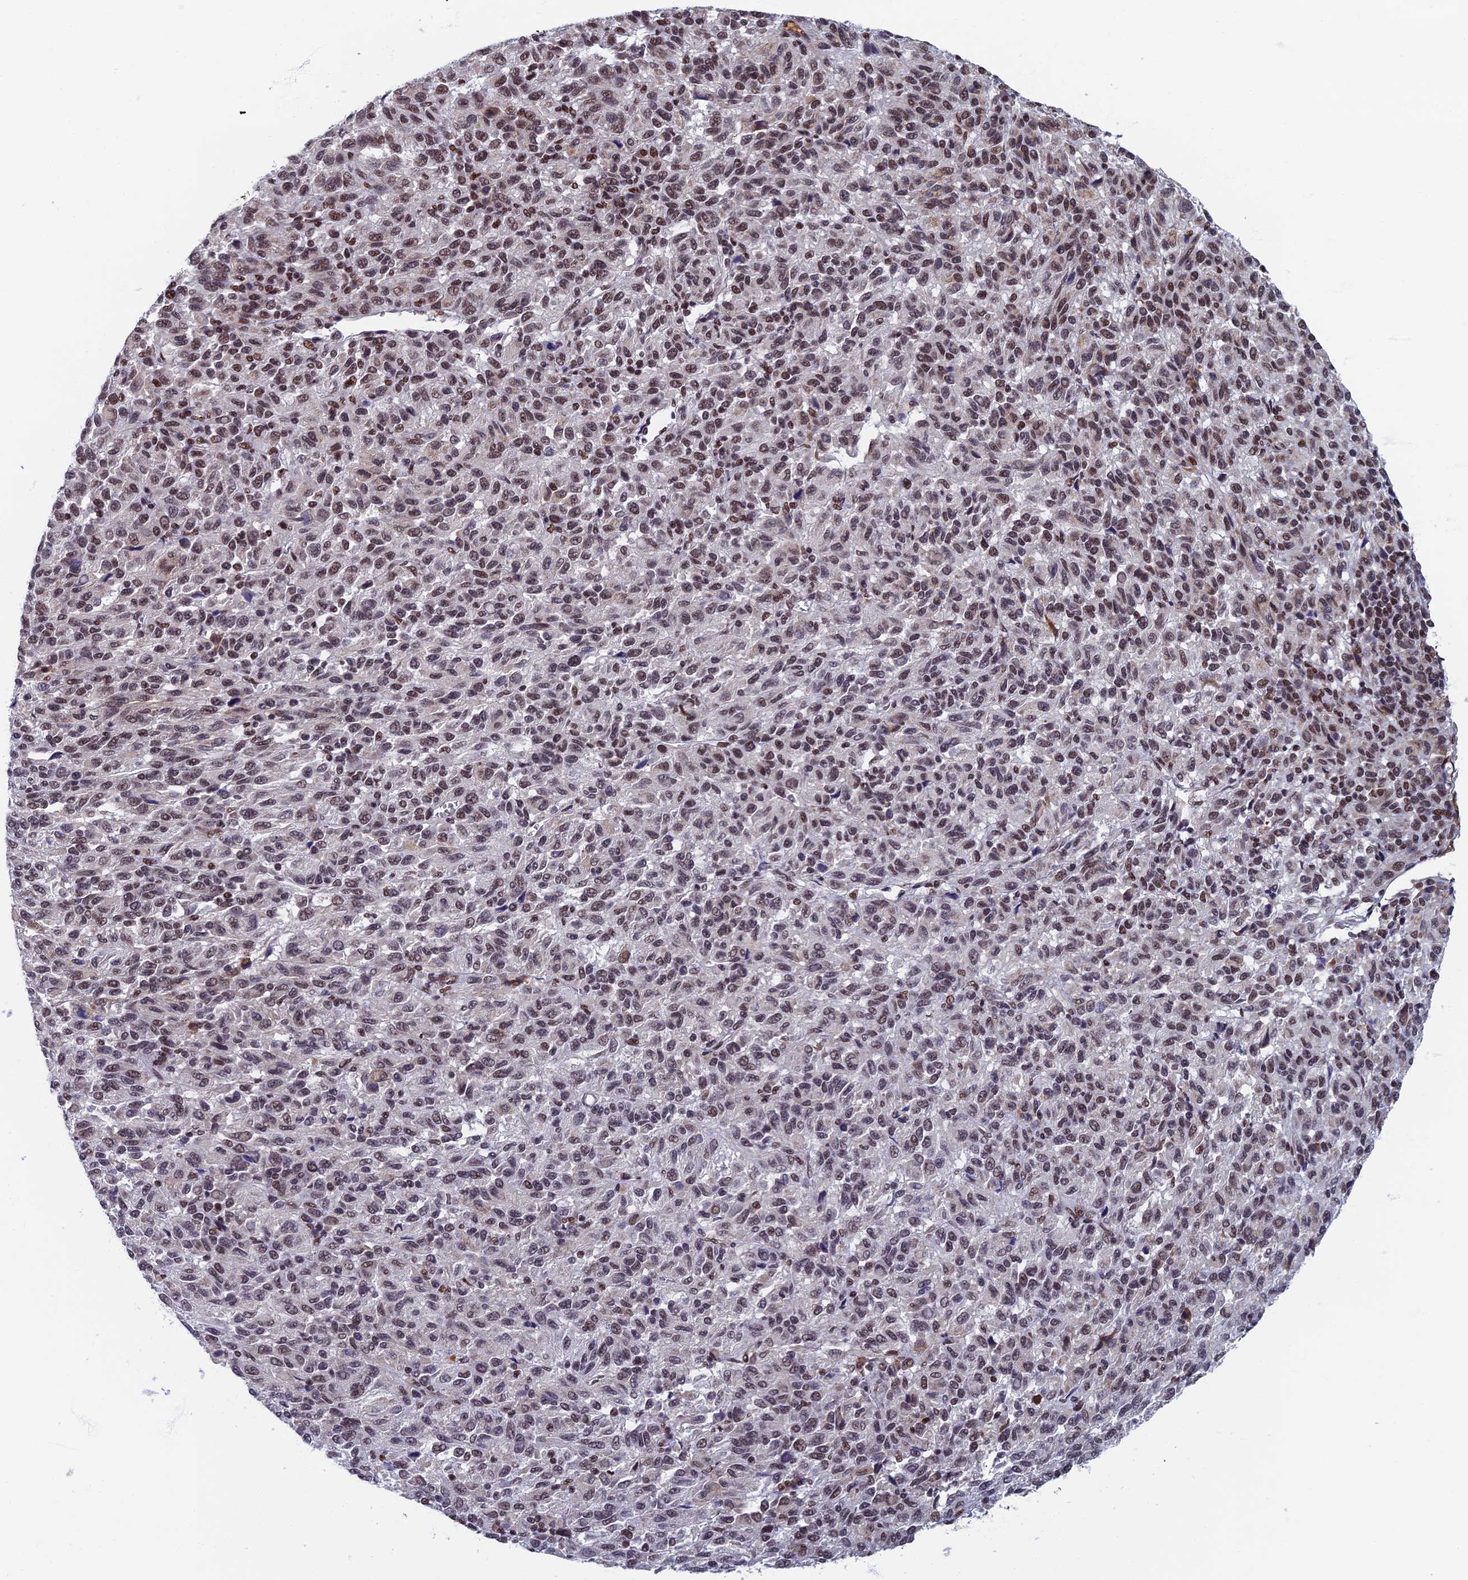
{"staining": {"intensity": "weak", "quantity": "25%-75%", "location": "nuclear"}, "tissue": "melanoma", "cell_type": "Tumor cells", "image_type": "cancer", "snomed": [{"axis": "morphology", "description": "Malignant melanoma, Metastatic site"}, {"axis": "topography", "description": "Lung"}], "caption": "The image displays immunohistochemical staining of melanoma. There is weak nuclear staining is present in approximately 25%-75% of tumor cells.", "gene": "TAF13", "patient": {"sex": "male", "age": 64}}